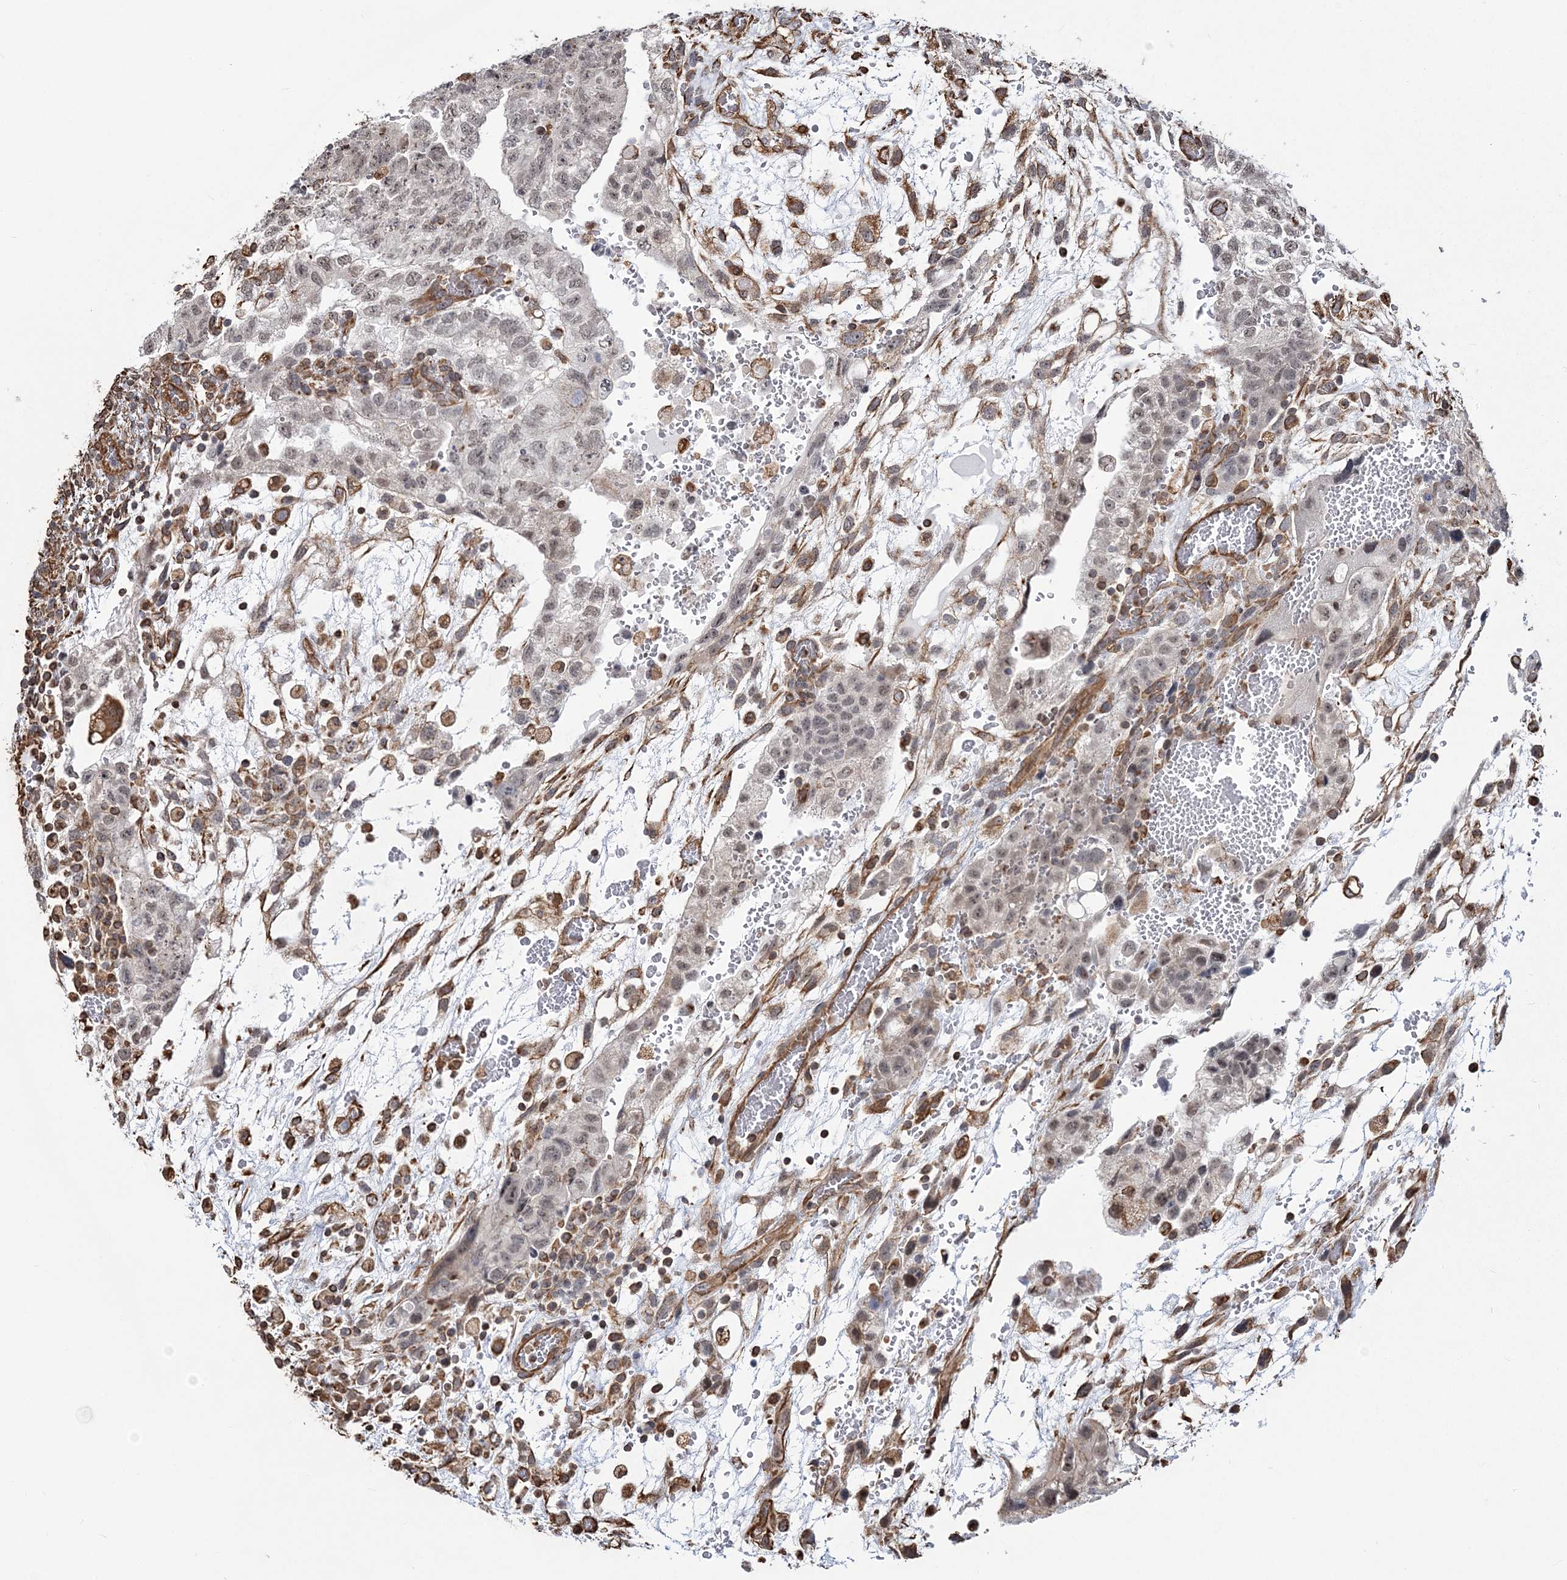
{"staining": {"intensity": "weak", "quantity": ">75%", "location": "nuclear"}, "tissue": "testis cancer", "cell_type": "Tumor cells", "image_type": "cancer", "snomed": [{"axis": "morphology", "description": "Carcinoma, Embryonal, NOS"}, {"axis": "topography", "description": "Testis"}], "caption": "Human testis embryonal carcinoma stained for a protein (brown) displays weak nuclear positive positivity in approximately >75% of tumor cells.", "gene": "ATP11B", "patient": {"sex": "male", "age": 36}}